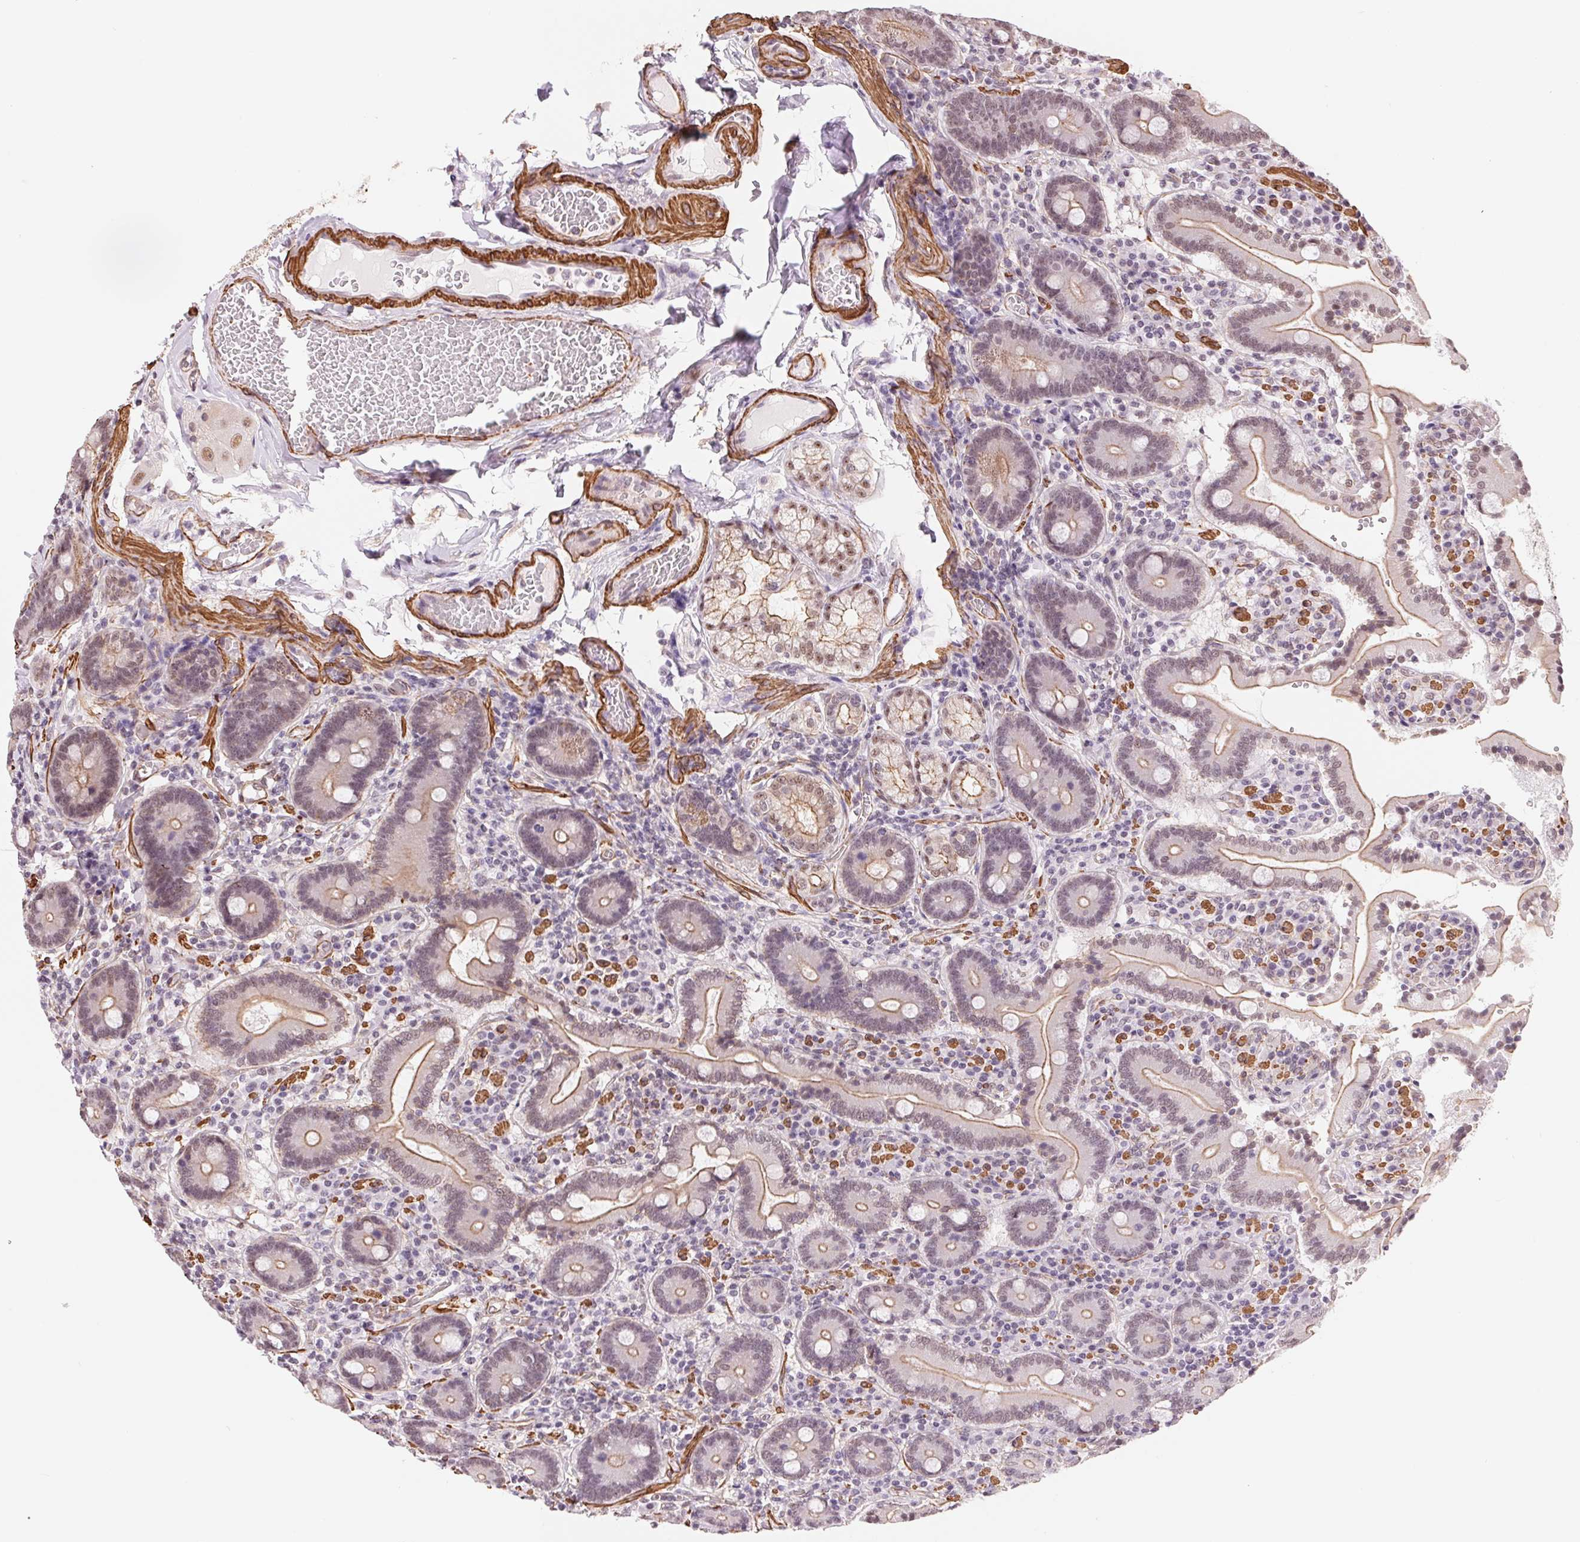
{"staining": {"intensity": "moderate", "quantity": "<25%", "location": "cytoplasmic/membranous"}, "tissue": "duodenum", "cell_type": "Glandular cells", "image_type": "normal", "snomed": [{"axis": "morphology", "description": "Normal tissue, NOS"}, {"axis": "topography", "description": "Duodenum"}], "caption": "Glandular cells demonstrate low levels of moderate cytoplasmic/membranous positivity in about <25% of cells in unremarkable human duodenum.", "gene": "BCAT1", "patient": {"sex": "female", "age": 62}}